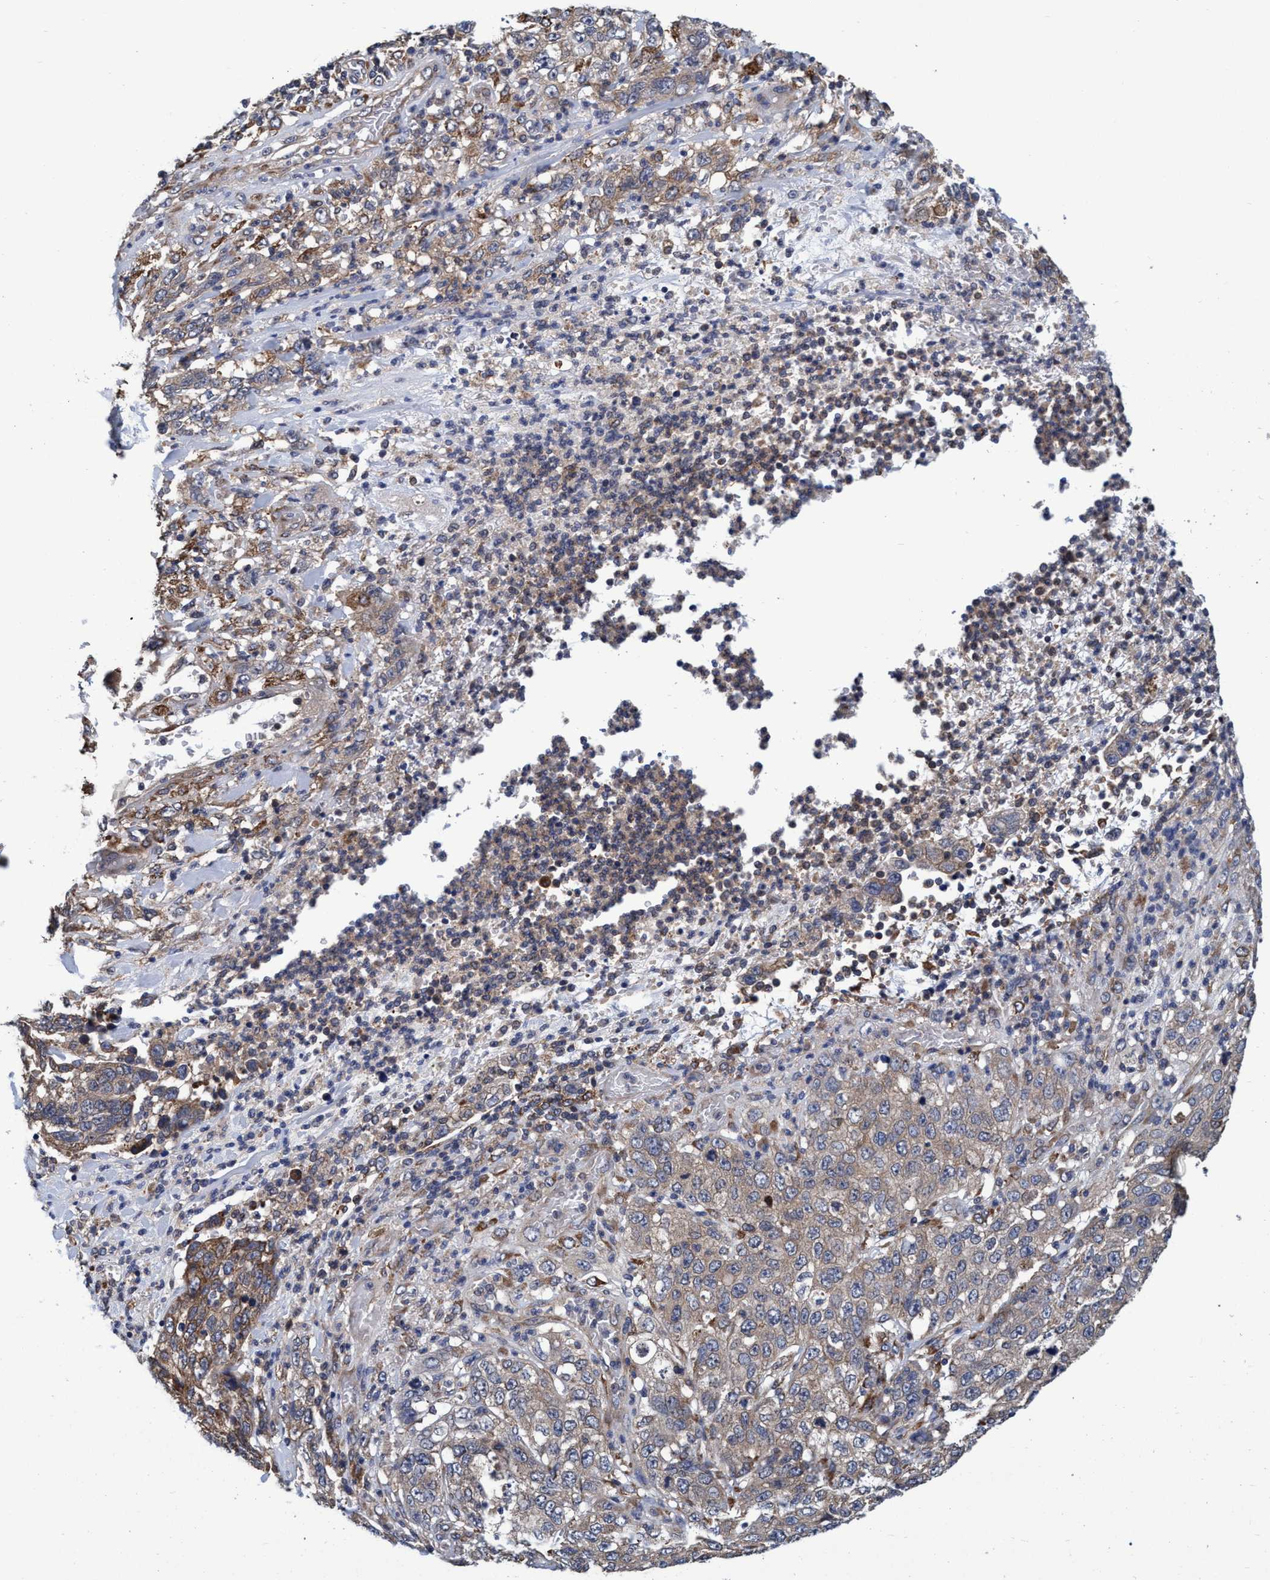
{"staining": {"intensity": "weak", "quantity": "25%-75%", "location": "cytoplasmic/membranous"}, "tissue": "stomach cancer", "cell_type": "Tumor cells", "image_type": "cancer", "snomed": [{"axis": "morphology", "description": "Adenocarcinoma, NOS"}, {"axis": "topography", "description": "Stomach"}], "caption": "The image shows staining of adenocarcinoma (stomach), revealing weak cytoplasmic/membranous protein staining (brown color) within tumor cells.", "gene": "CALCOCO2", "patient": {"sex": "male", "age": 48}}